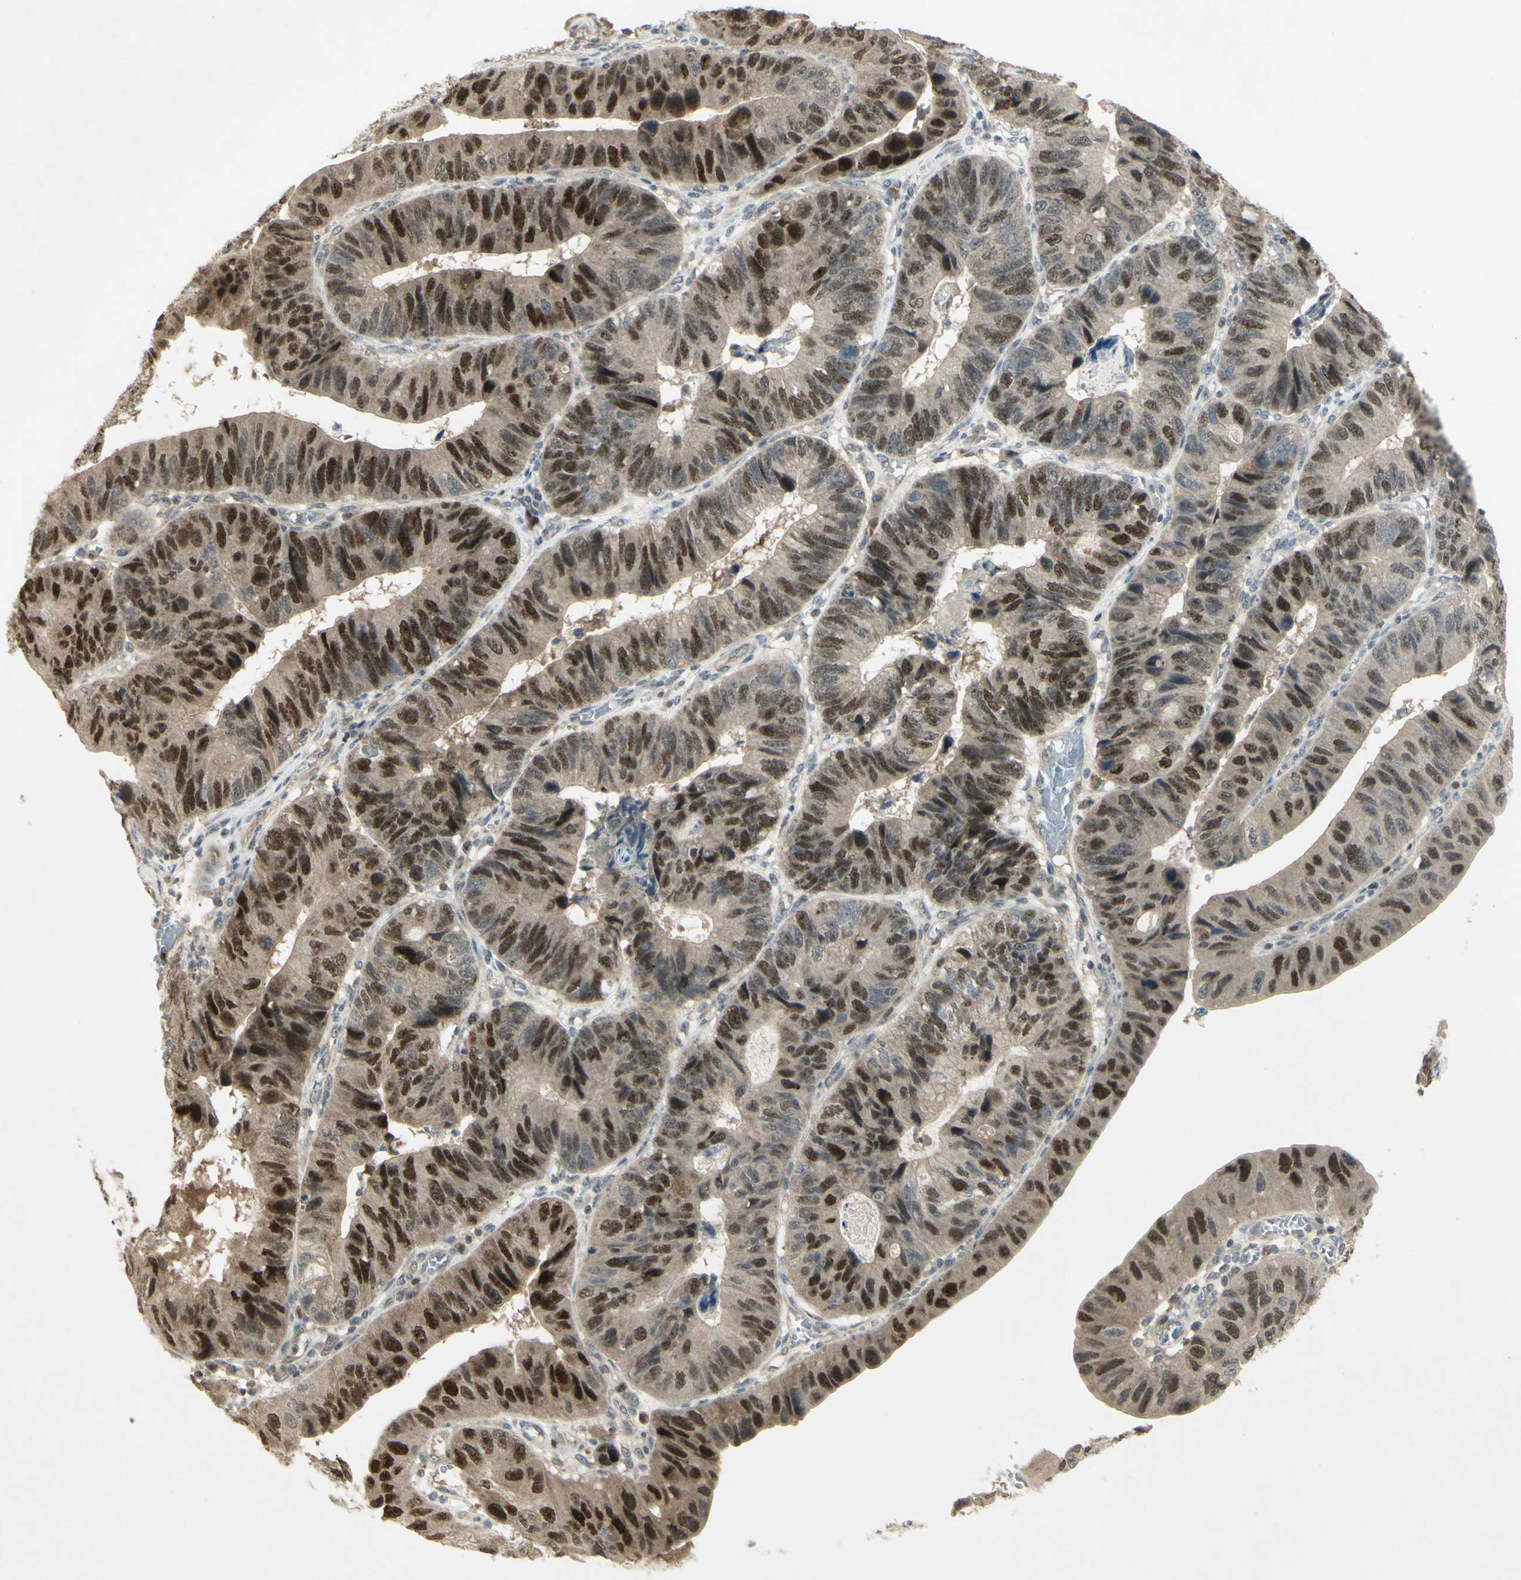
{"staining": {"intensity": "strong", "quantity": ">75%", "location": "nuclear"}, "tissue": "stomach cancer", "cell_type": "Tumor cells", "image_type": "cancer", "snomed": [{"axis": "morphology", "description": "Adenocarcinoma, NOS"}, {"axis": "topography", "description": "Stomach"}], "caption": "This is a micrograph of IHC staining of stomach adenocarcinoma, which shows strong positivity in the nuclear of tumor cells.", "gene": "RAD18", "patient": {"sex": "male", "age": 59}}